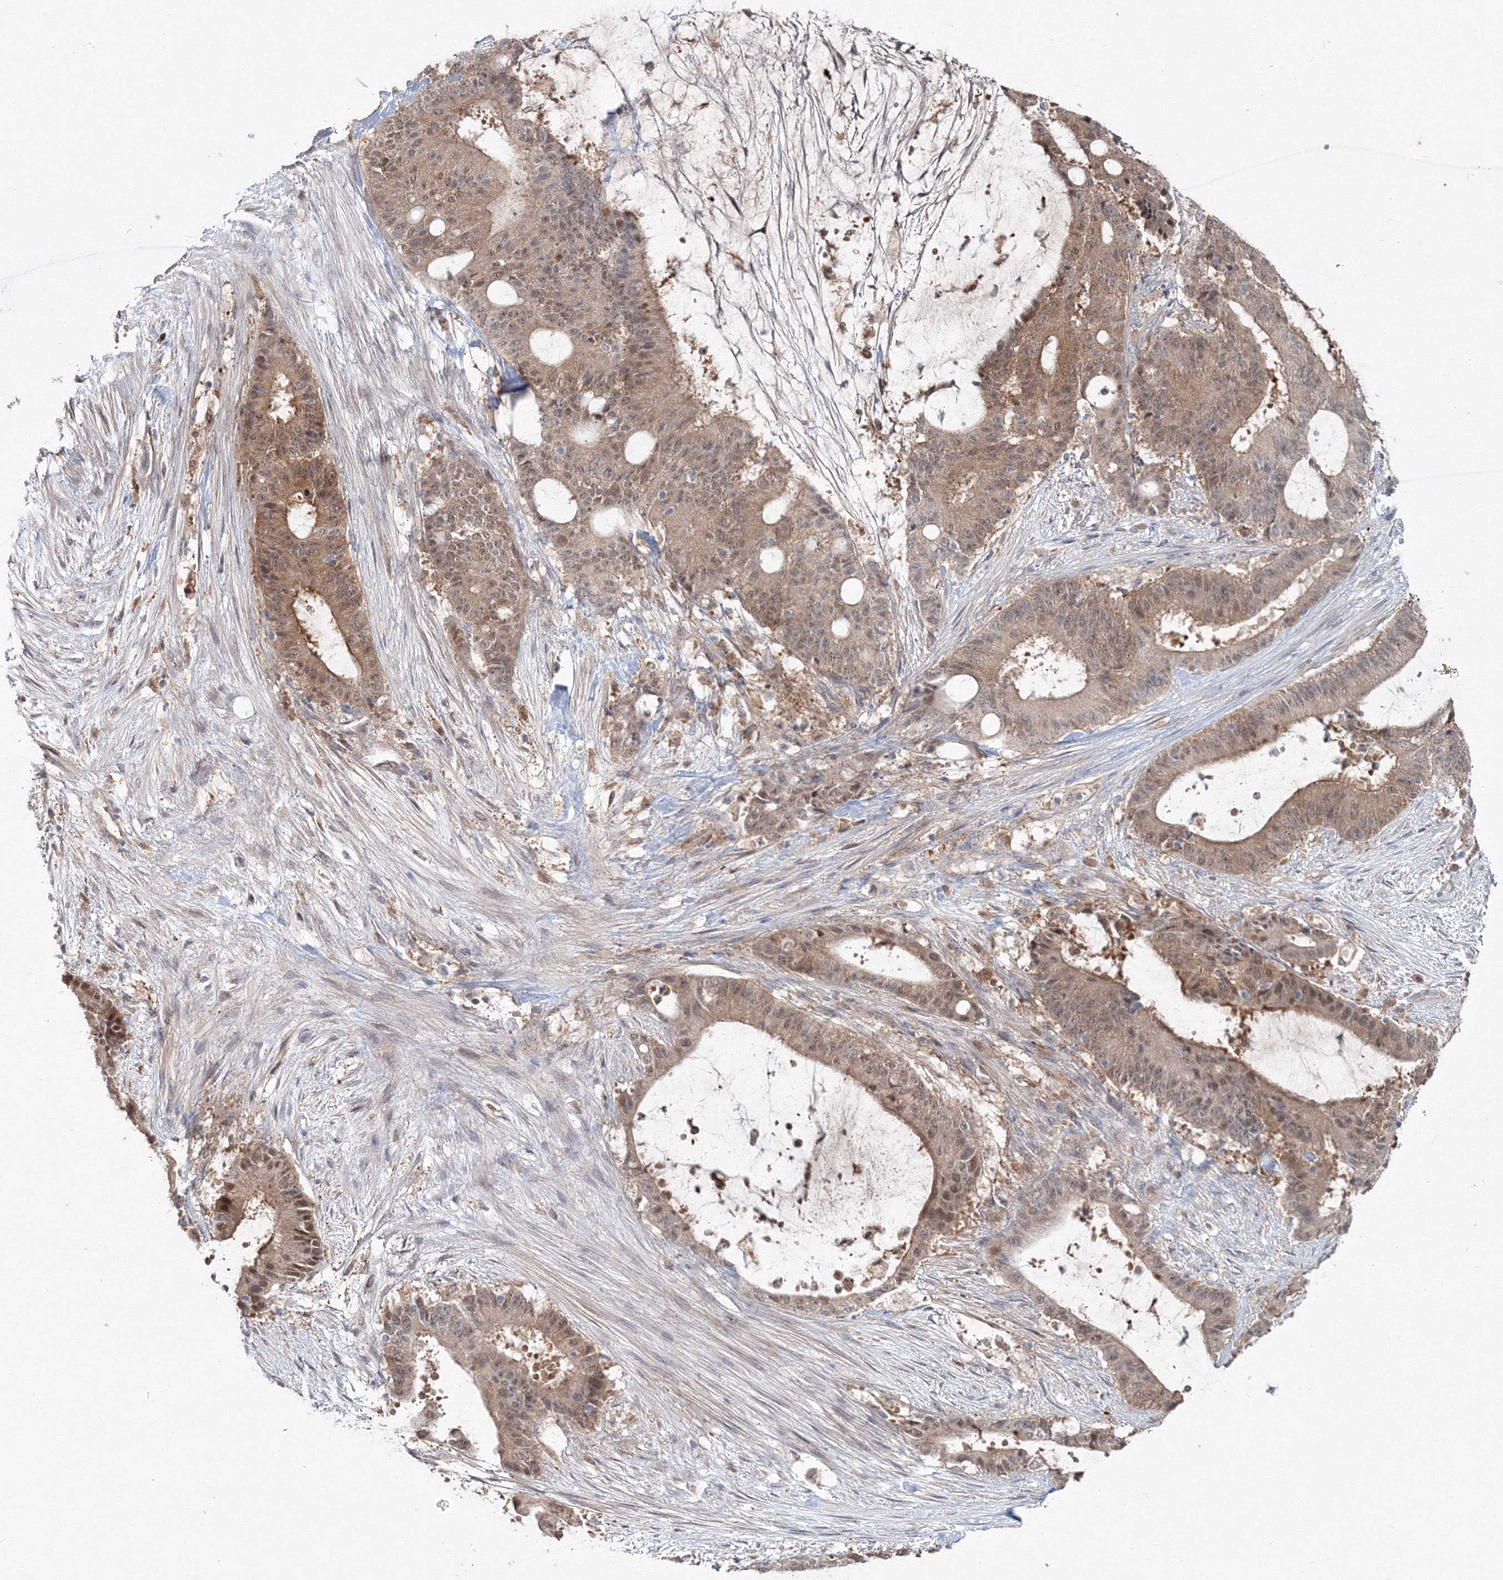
{"staining": {"intensity": "moderate", "quantity": ">75%", "location": "cytoplasmic/membranous,nuclear"}, "tissue": "liver cancer", "cell_type": "Tumor cells", "image_type": "cancer", "snomed": [{"axis": "morphology", "description": "Normal tissue, NOS"}, {"axis": "morphology", "description": "Cholangiocarcinoma"}, {"axis": "topography", "description": "Liver"}, {"axis": "topography", "description": "Peripheral nerve tissue"}], "caption": "High-power microscopy captured an immunohistochemistry image of liver cancer, revealing moderate cytoplasmic/membranous and nuclear staining in approximately >75% of tumor cells.", "gene": "MKRN2", "patient": {"sex": "female", "age": 73}}